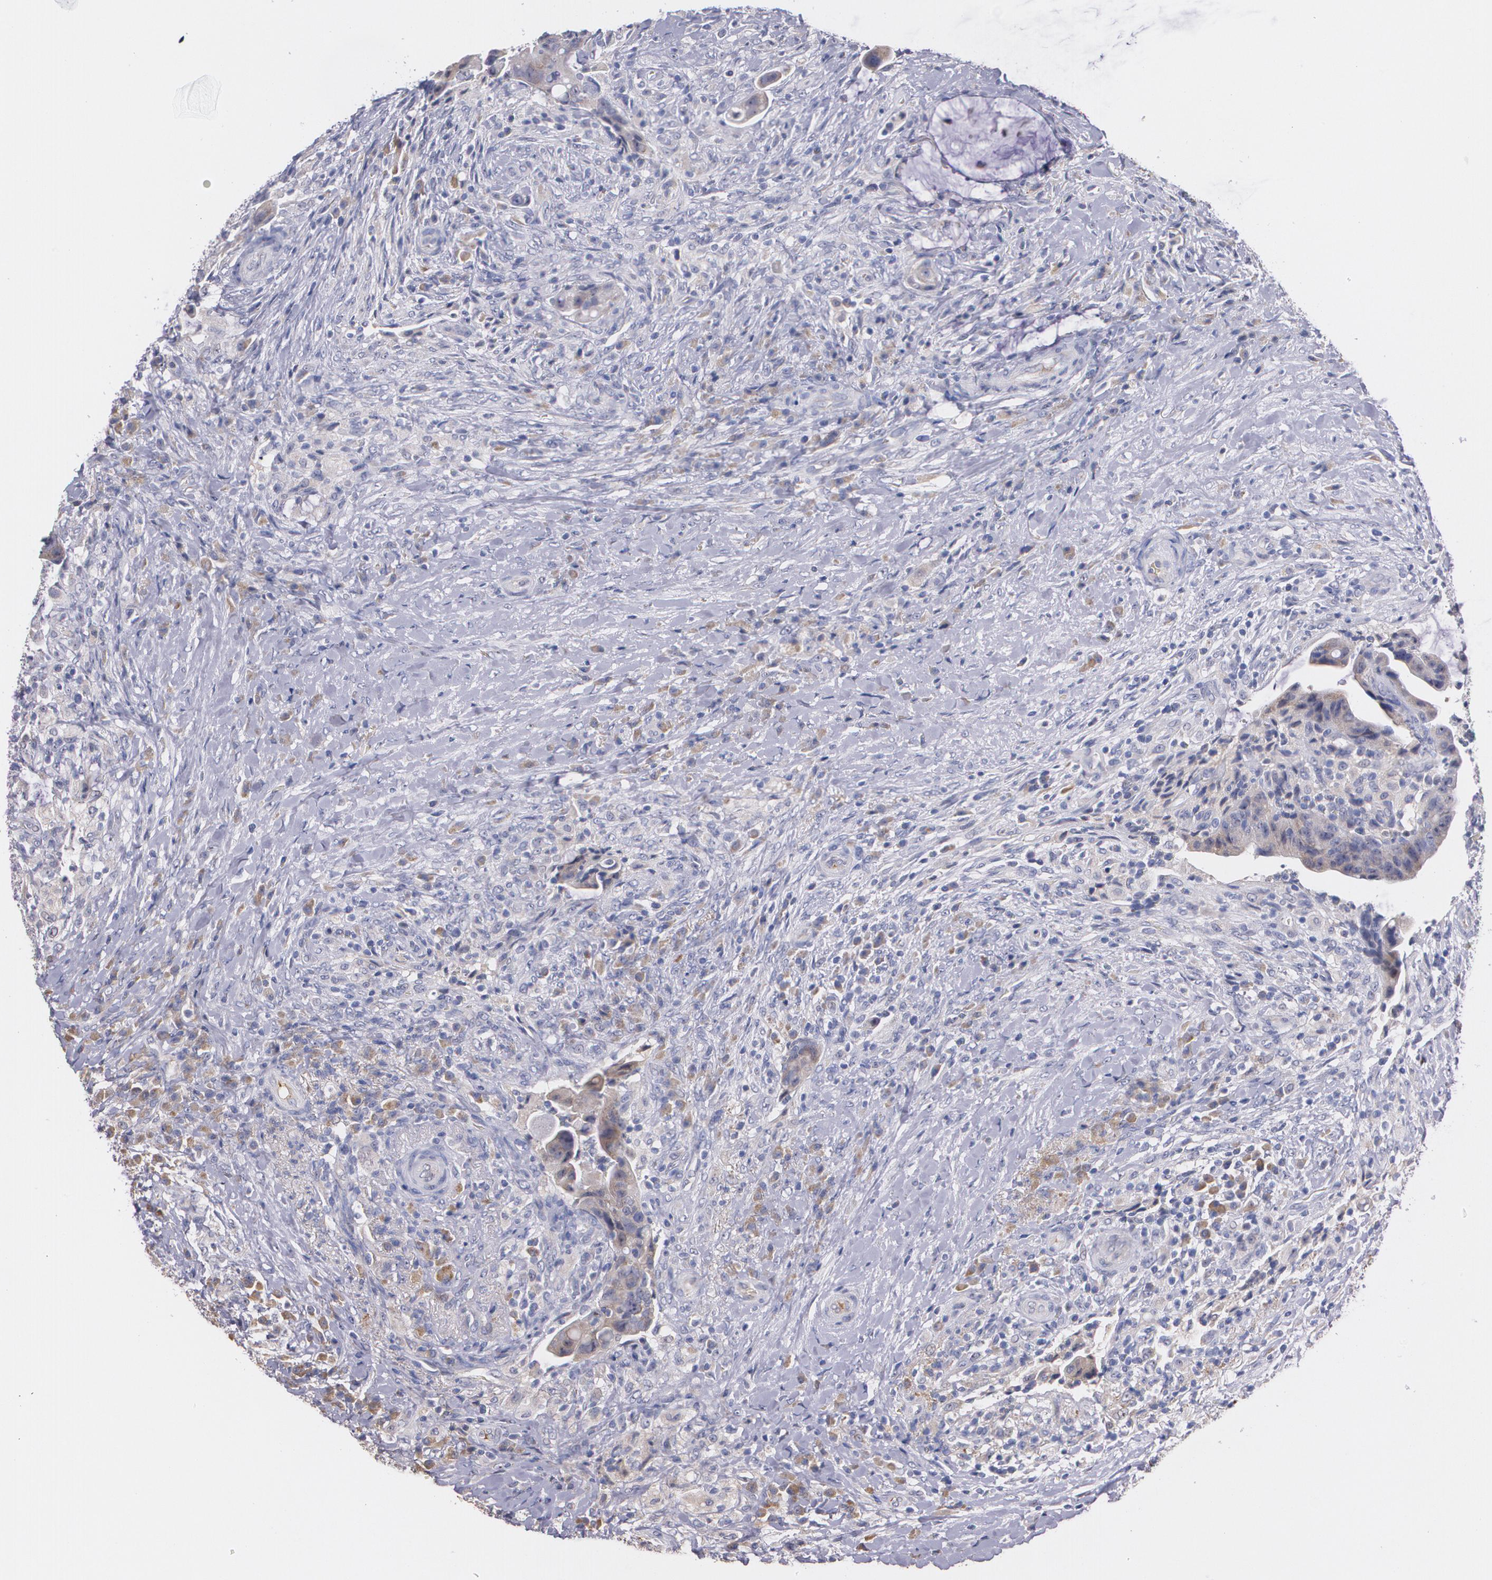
{"staining": {"intensity": "weak", "quantity": "<25%", "location": "cytoplasmic/membranous"}, "tissue": "colorectal cancer", "cell_type": "Tumor cells", "image_type": "cancer", "snomed": [{"axis": "morphology", "description": "Adenocarcinoma, NOS"}, {"axis": "topography", "description": "Rectum"}], "caption": "This is an immunohistochemistry (IHC) image of colorectal adenocarcinoma. There is no expression in tumor cells.", "gene": "AMBP", "patient": {"sex": "female", "age": 71}}